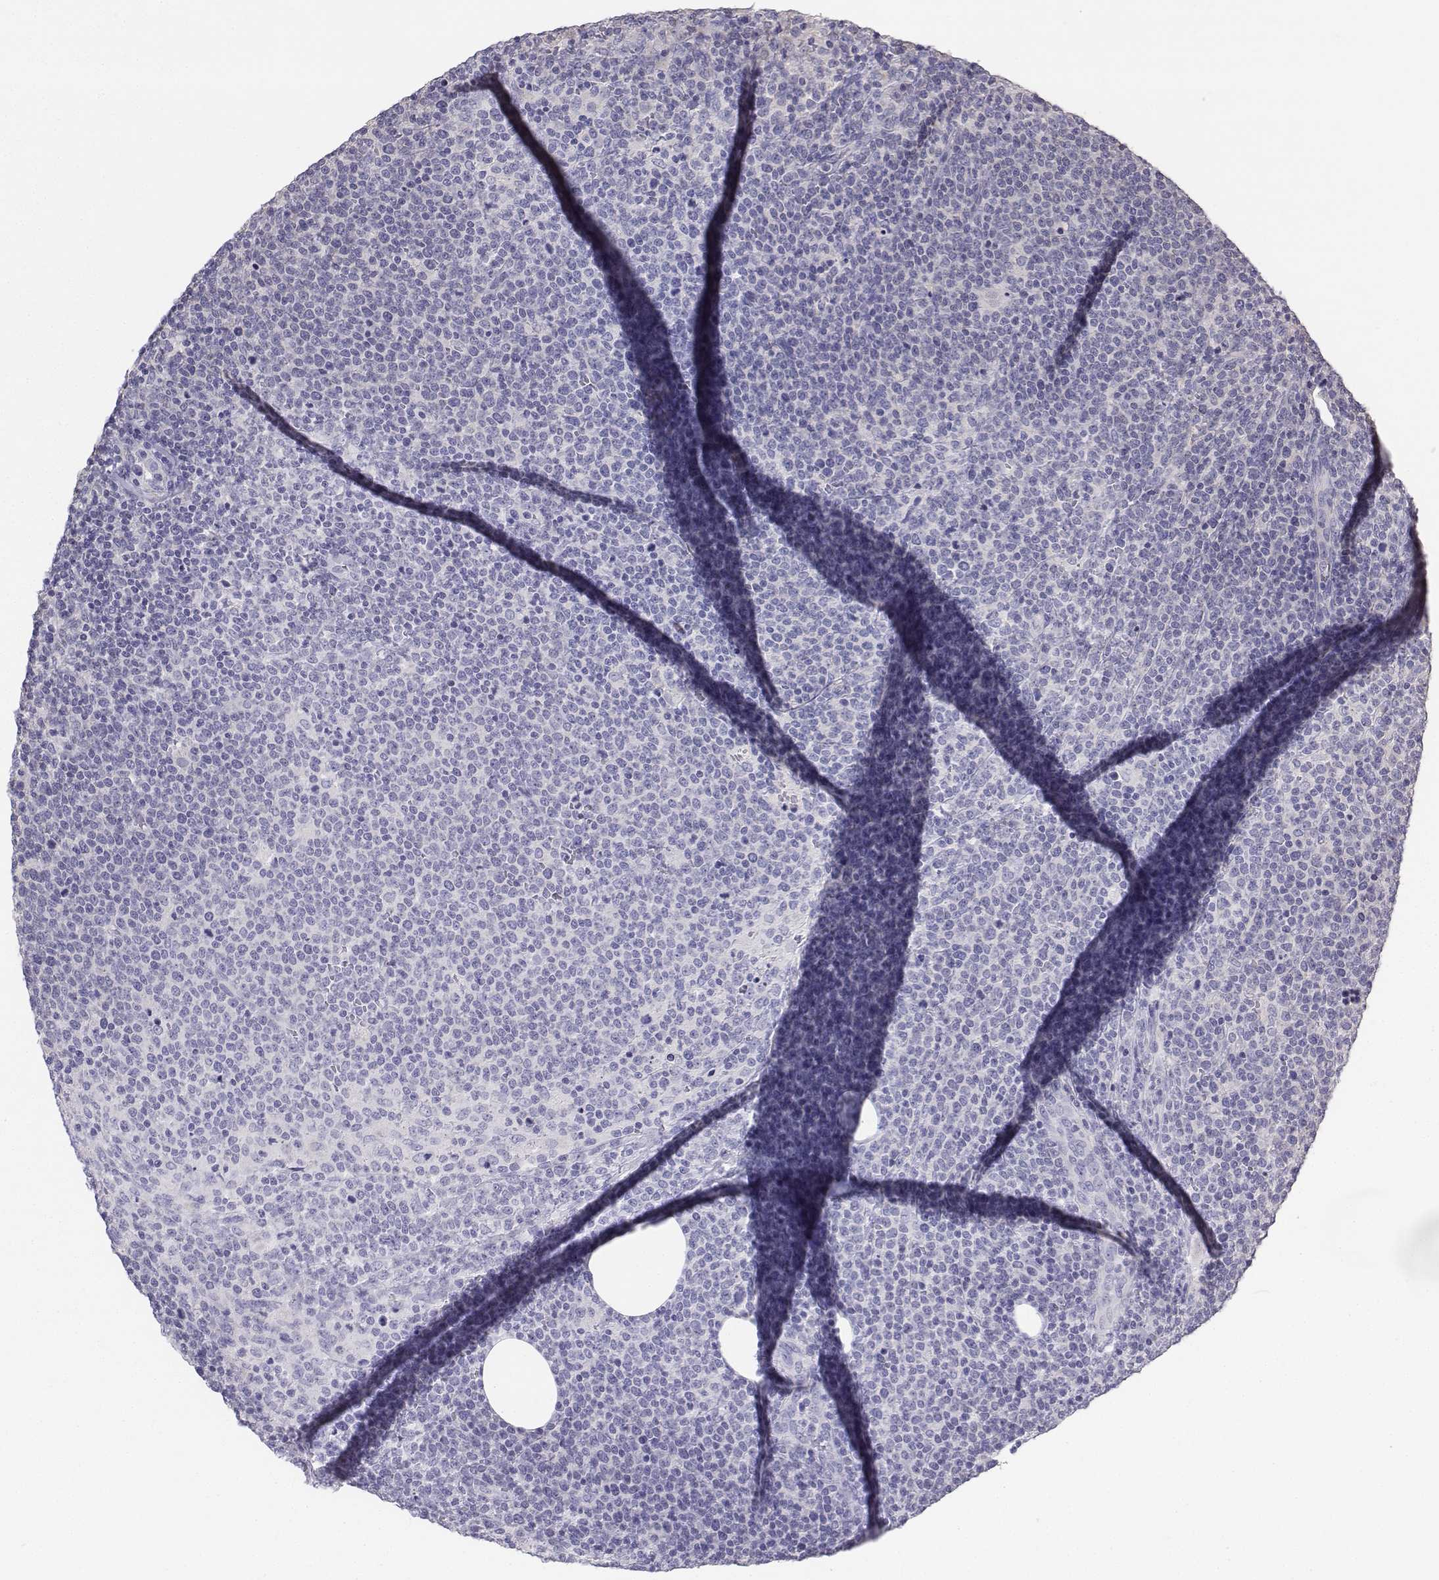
{"staining": {"intensity": "negative", "quantity": "none", "location": "none"}, "tissue": "lymphoma", "cell_type": "Tumor cells", "image_type": "cancer", "snomed": [{"axis": "morphology", "description": "Malignant lymphoma, non-Hodgkin's type, High grade"}, {"axis": "topography", "description": "Lymph node"}], "caption": "High power microscopy photomicrograph of an immunohistochemistry (IHC) image of high-grade malignant lymphoma, non-Hodgkin's type, revealing no significant positivity in tumor cells.", "gene": "LGSN", "patient": {"sex": "male", "age": 61}}